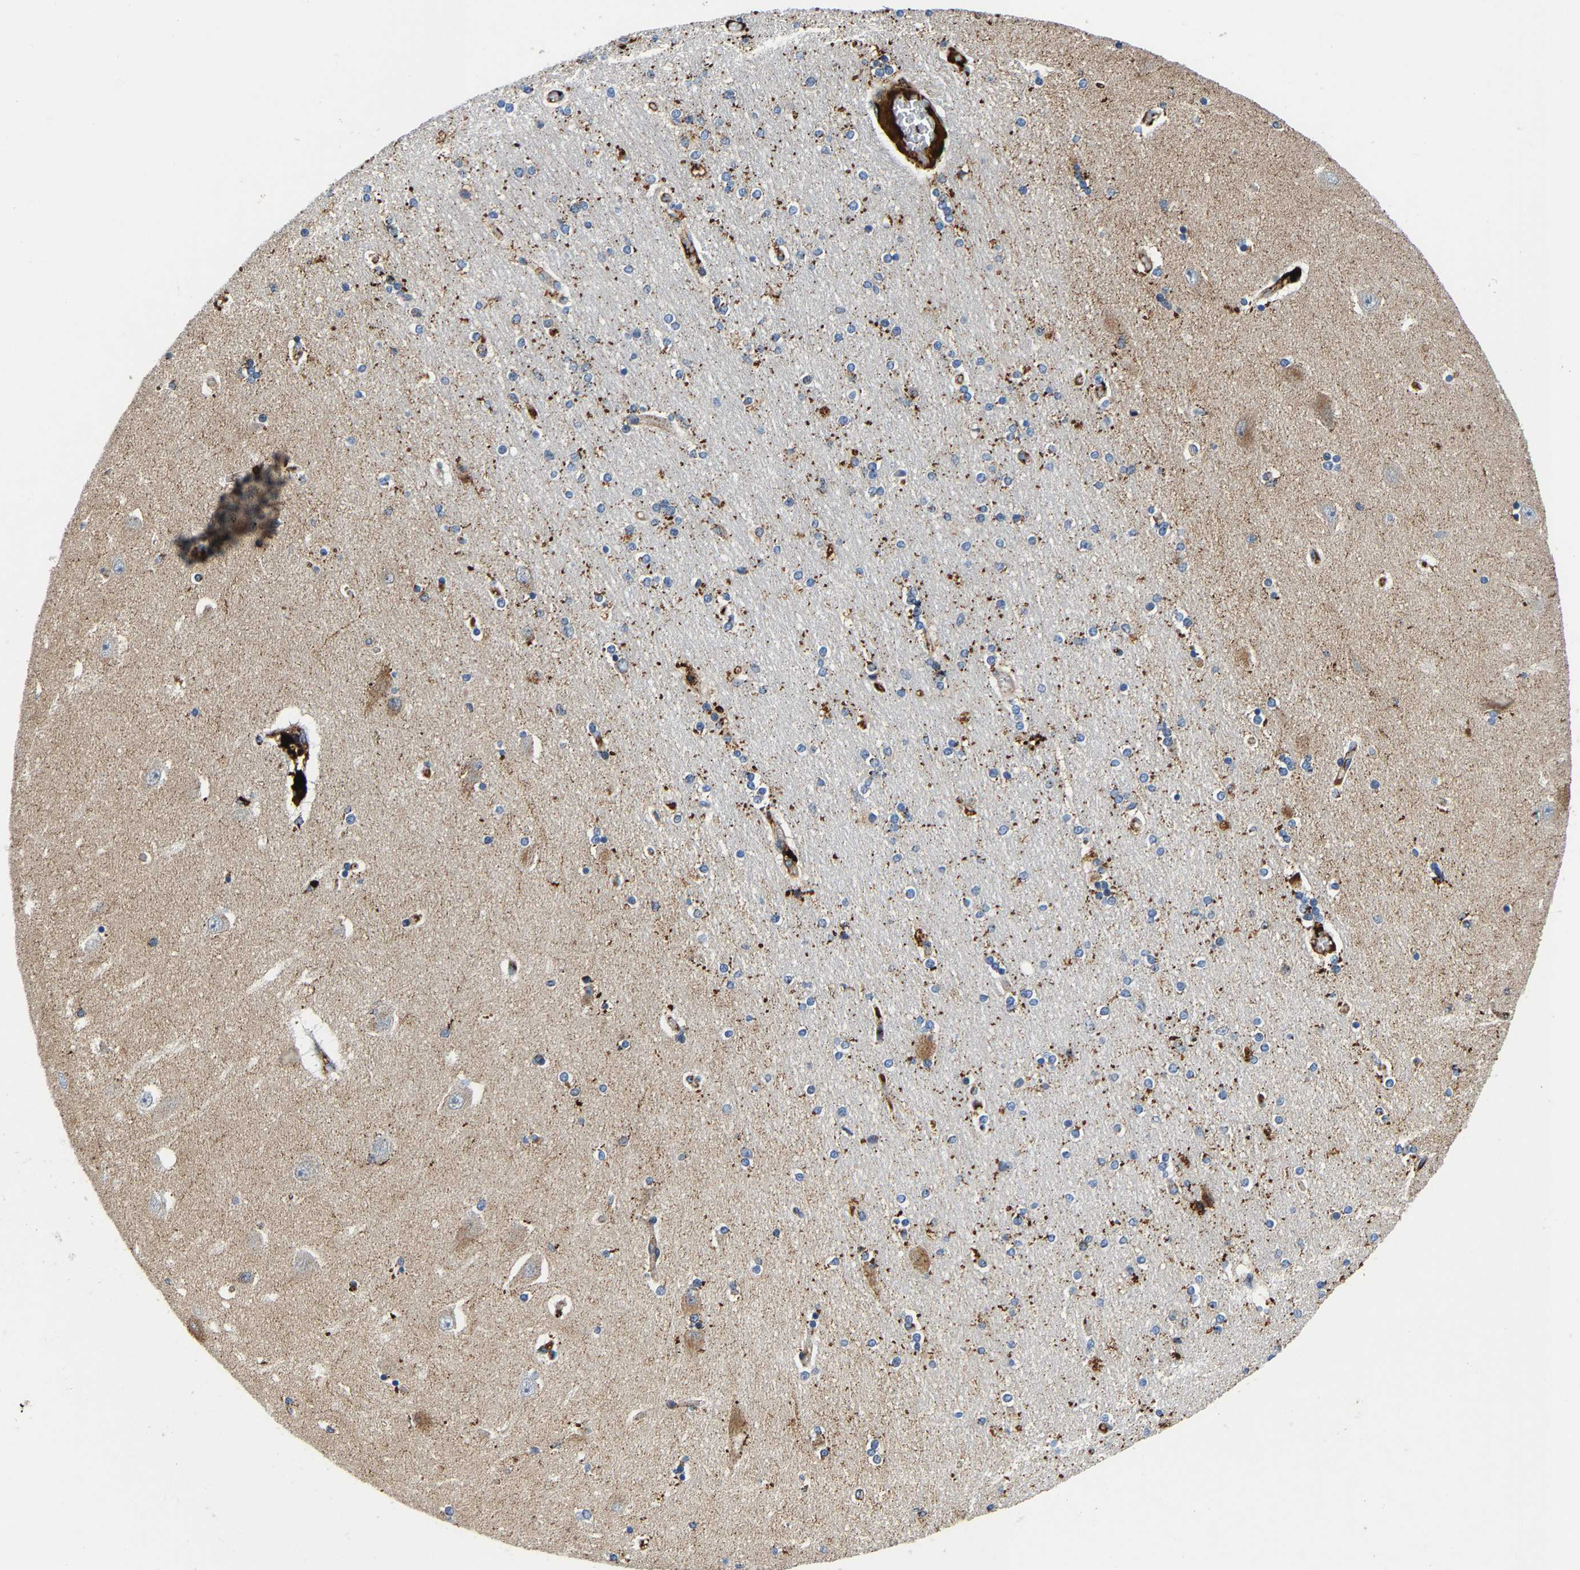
{"staining": {"intensity": "weak", "quantity": "<25%", "location": "cytoplasmic/membranous"}, "tissue": "hippocampus", "cell_type": "Glial cells", "image_type": "normal", "snomed": [{"axis": "morphology", "description": "Normal tissue, NOS"}, {"axis": "topography", "description": "Hippocampus"}], "caption": "IHC histopathology image of normal hippocampus stained for a protein (brown), which shows no staining in glial cells.", "gene": "DPP7", "patient": {"sex": "female", "age": 54}}